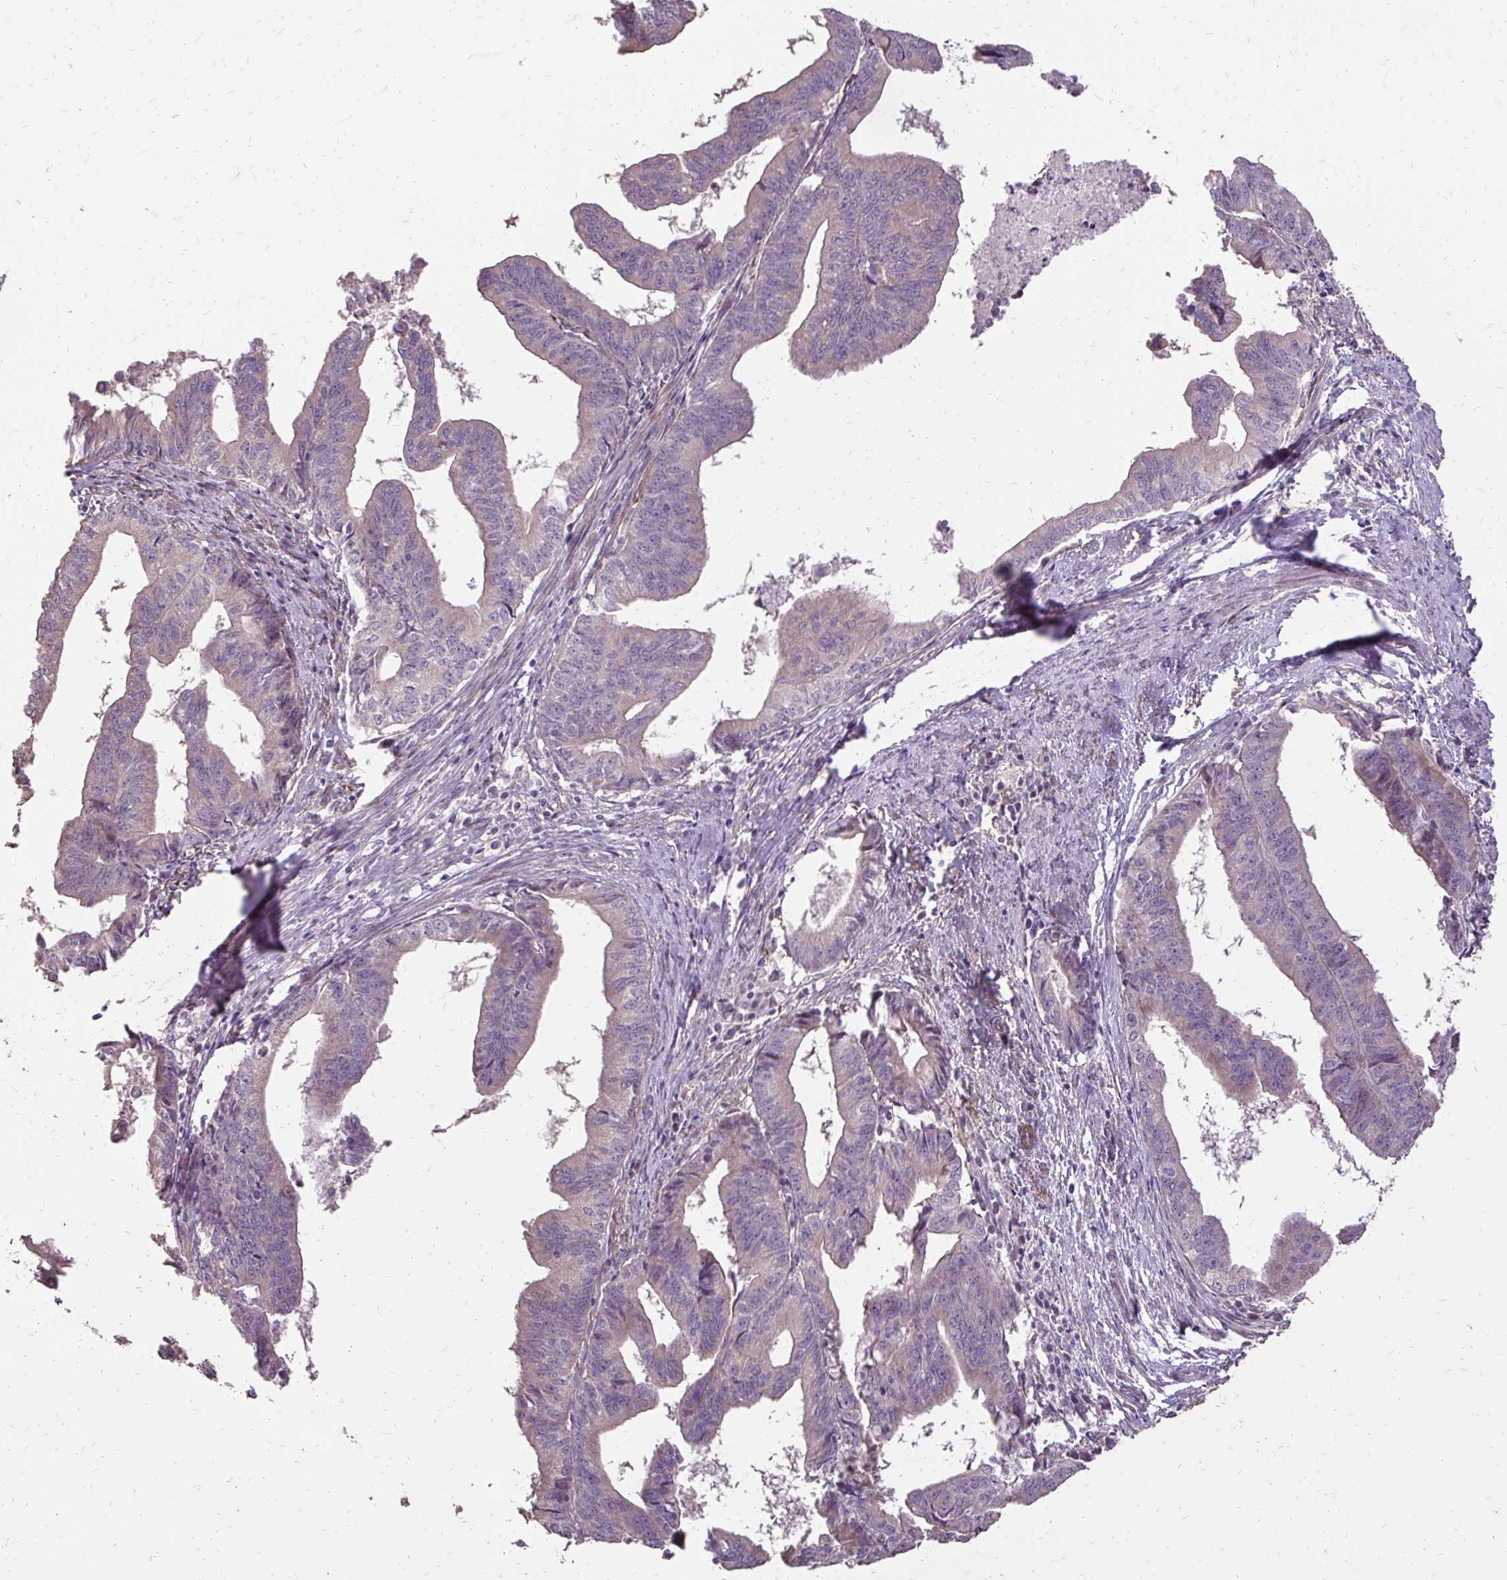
{"staining": {"intensity": "weak", "quantity": "<25%", "location": "cytoplasmic/membranous"}, "tissue": "endometrial cancer", "cell_type": "Tumor cells", "image_type": "cancer", "snomed": [{"axis": "morphology", "description": "Adenocarcinoma, NOS"}, {"axis": "topography", "description": "Endometrium"}], "caption": "Adenocarcinoma (endometrial) was stained to show a protein in brown. There is no significant positivity in tumor cells.", "gene": "MYORG", "patient": {"sex": "female", "age": 65}}